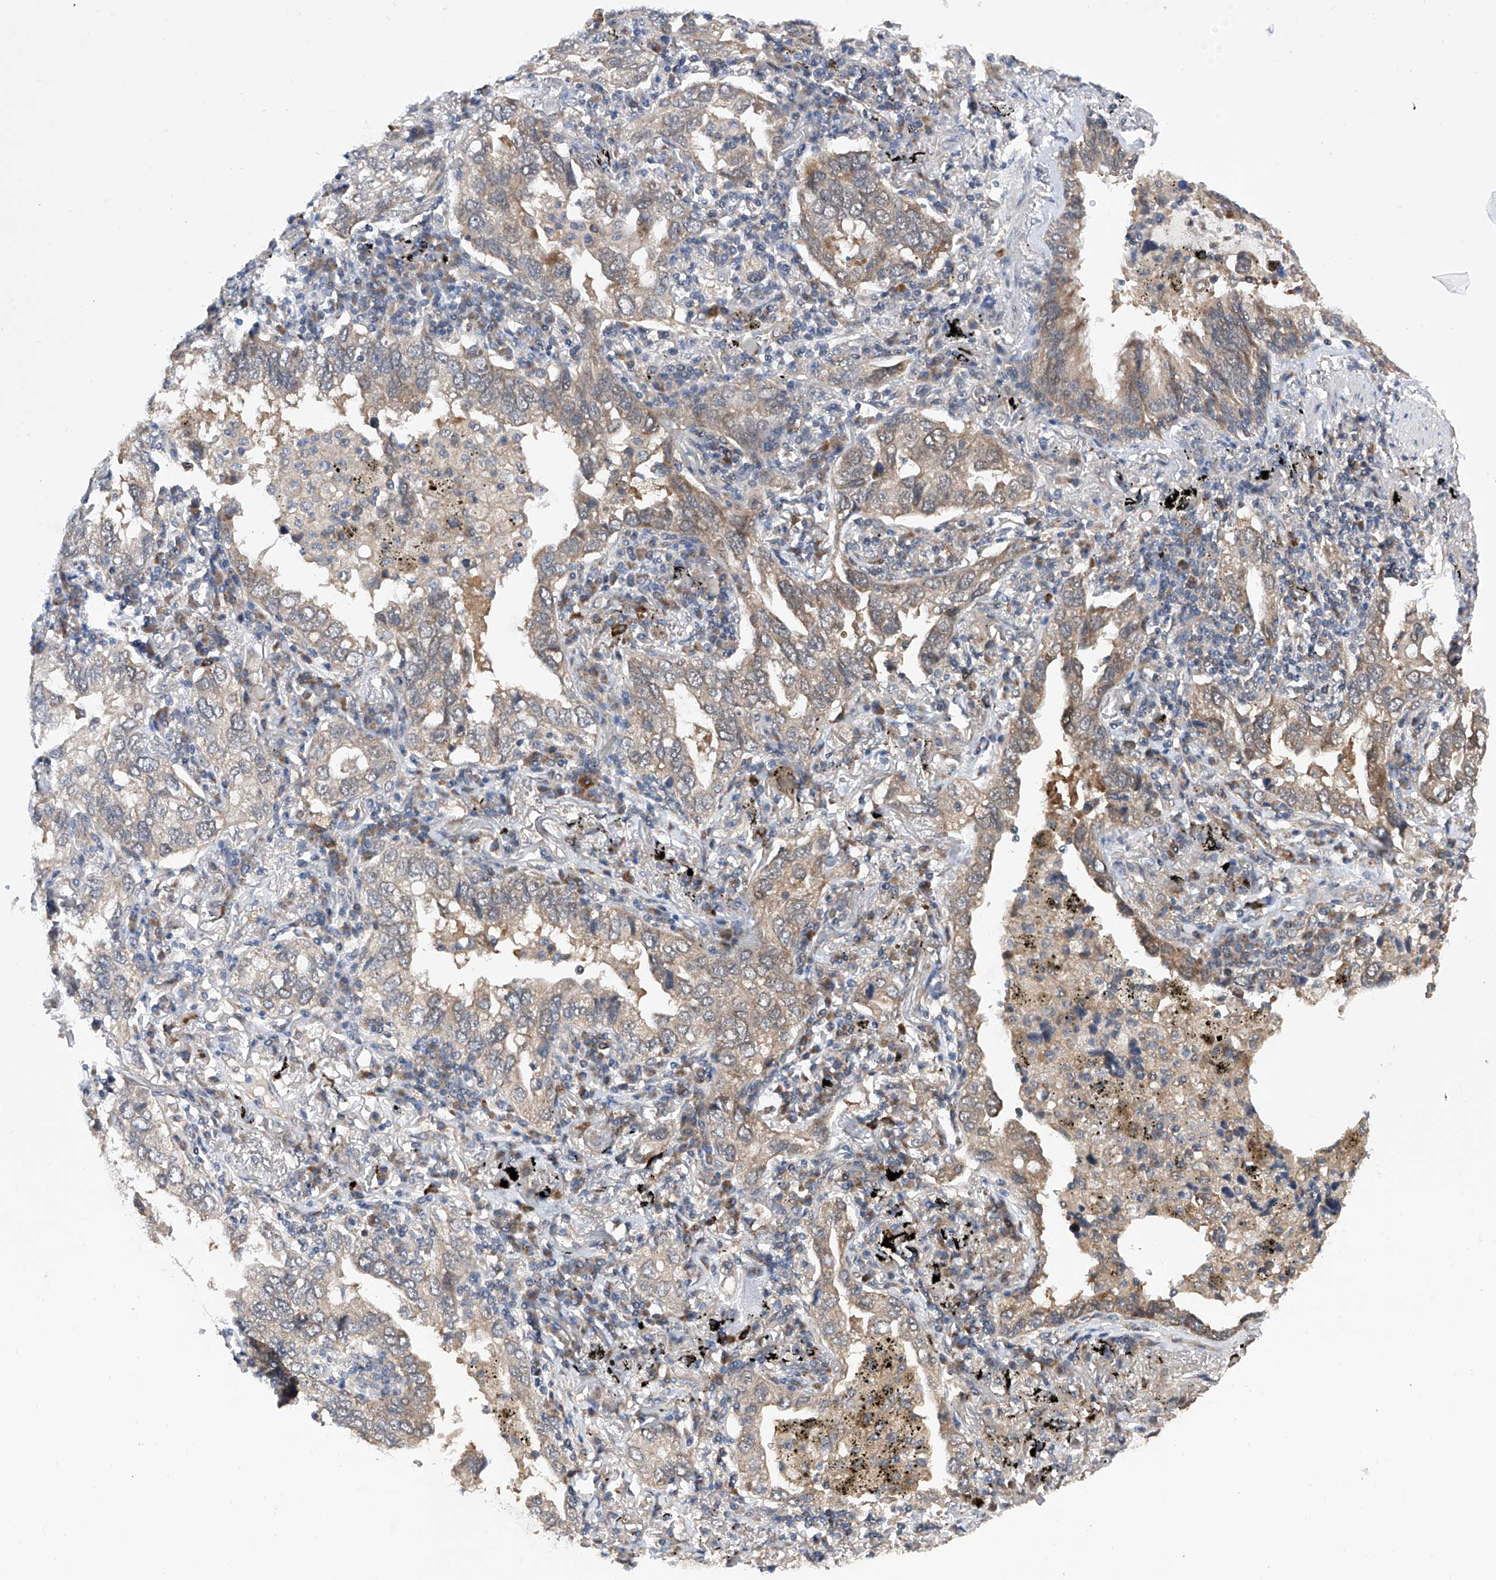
{"staining": {"intensity": "weak", "quantity": ">75%", "location": "cytoplasmic/membranous"}, "tissue": "lung cancer", "cell_type": "Tumor cells", "image_type": "cancer", "snomed": [{"axis": "morphology", "description": "Adenocarcinoma, NOS"}, {"axis": "topography", "description": "Lung"}], "caption": "A brown stain shows weak cytoplasmic/membranous positivity of a protein in adenocarcinoma (lung) tumor cells. (Stains: DAB in brown, nuclei in blue, Microscopy: brightfield microscopy at high magnification).", "gene": "USP45", "patient": {"sex": "male", "age": 65}}